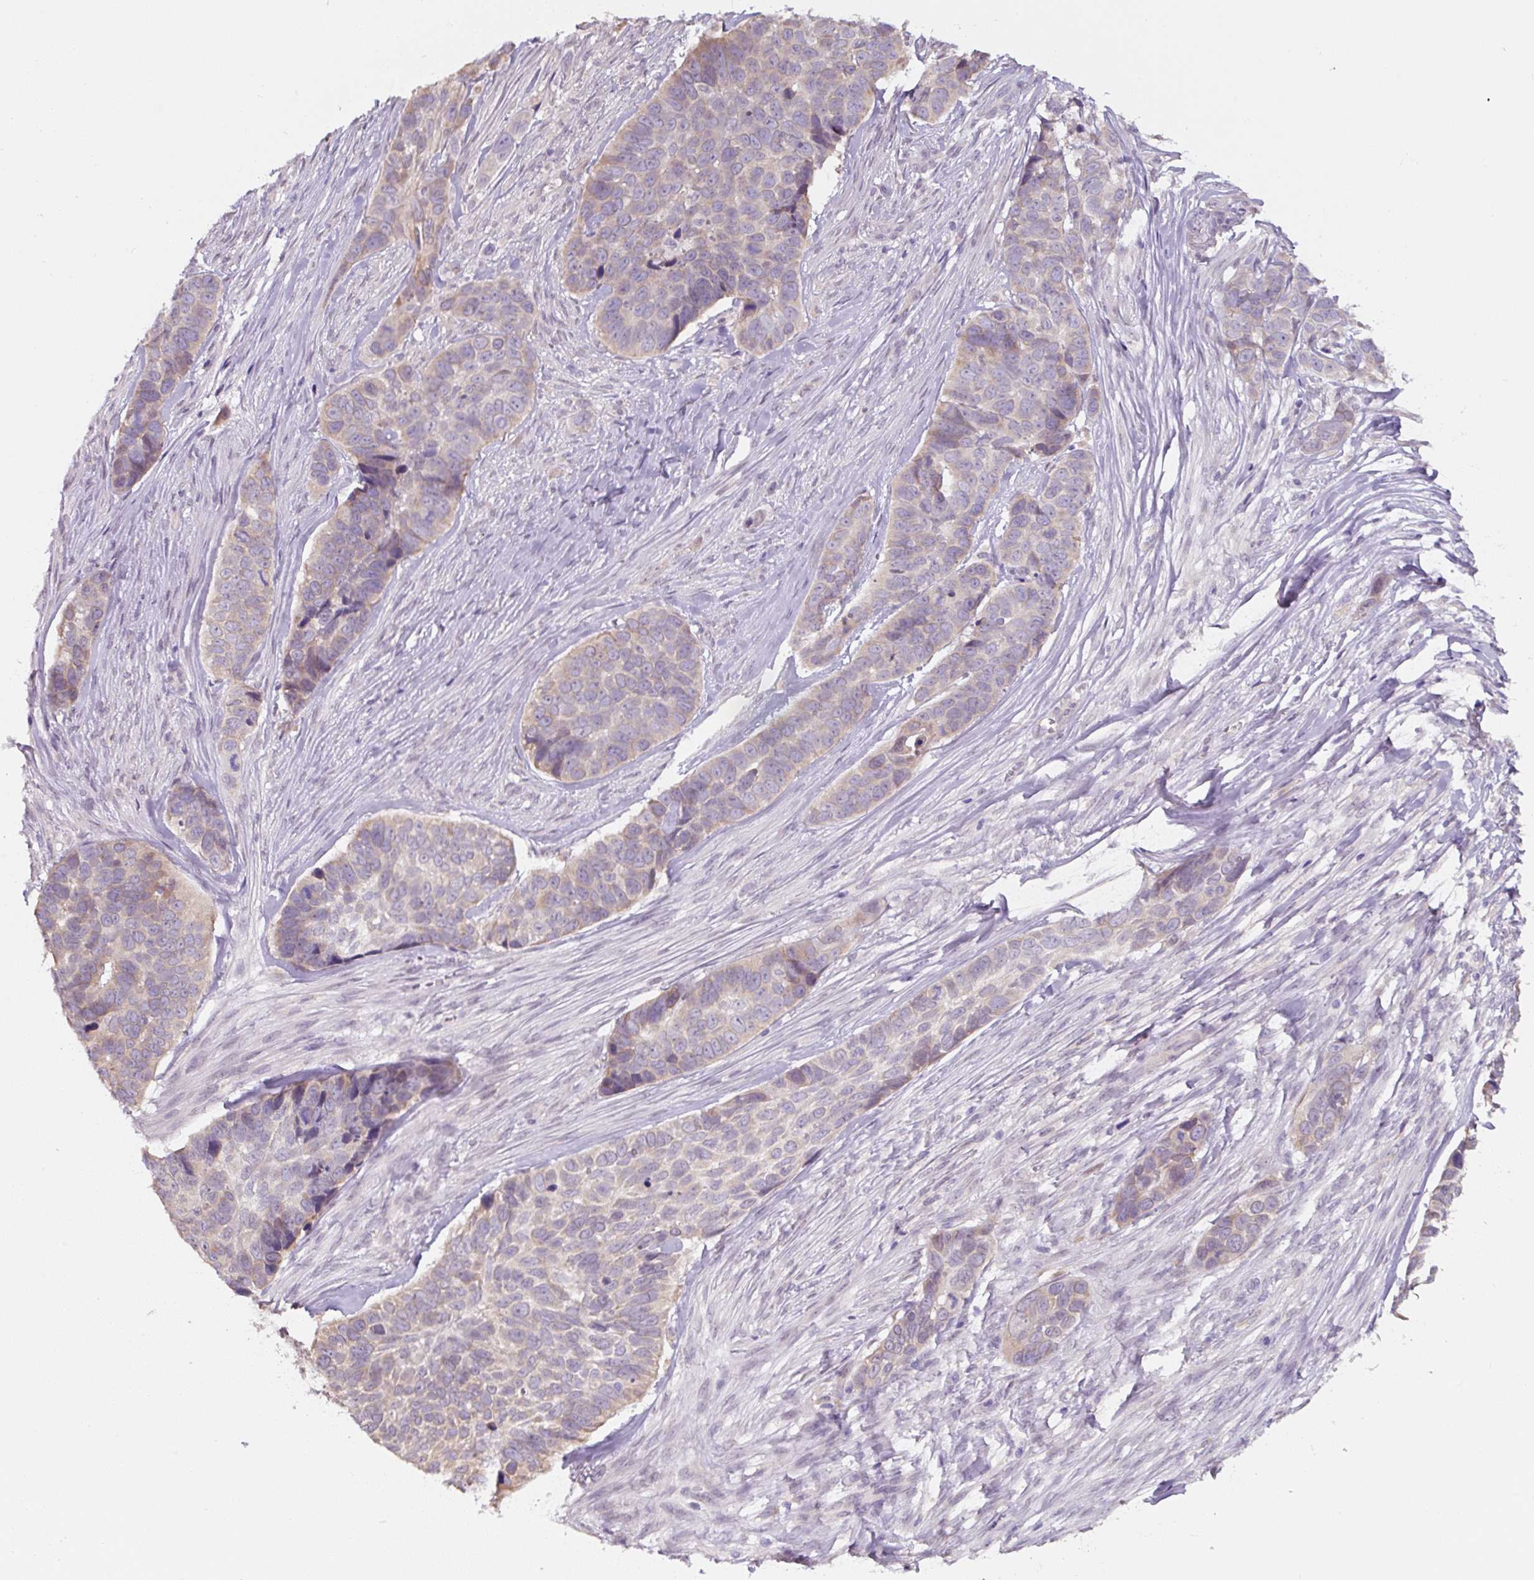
{"staining": {"intensity": "weak", "quantity": "25%-75%", "location": "cytoplasmic/membranous"}, "tissue": "skin cancer", "cell_type": "Tumor cells", "image_type": "cancer", "snomed": [{"axis": "morphology", "description": "Basal cell carcinoma"}, {"axis": "topography", "description": "Skin"}], "caption": "Immunohistochemistry (IHC) staining of skin cancer (basal cell carcinoma), which demonstrates low levels of weak cytoplasmic/membranous expression in approximately 25%-75% of tumor cells indicating weak cytoplasmic/membranous protein expression. The staining was performed using DAB (3,3'-diaminobenzidine) (brown) for protein detection and nuclei were counterstained in hematoxylin (blue).", "gene": "ASRGL1", "patient": {"sex": "female", "age": 82}}